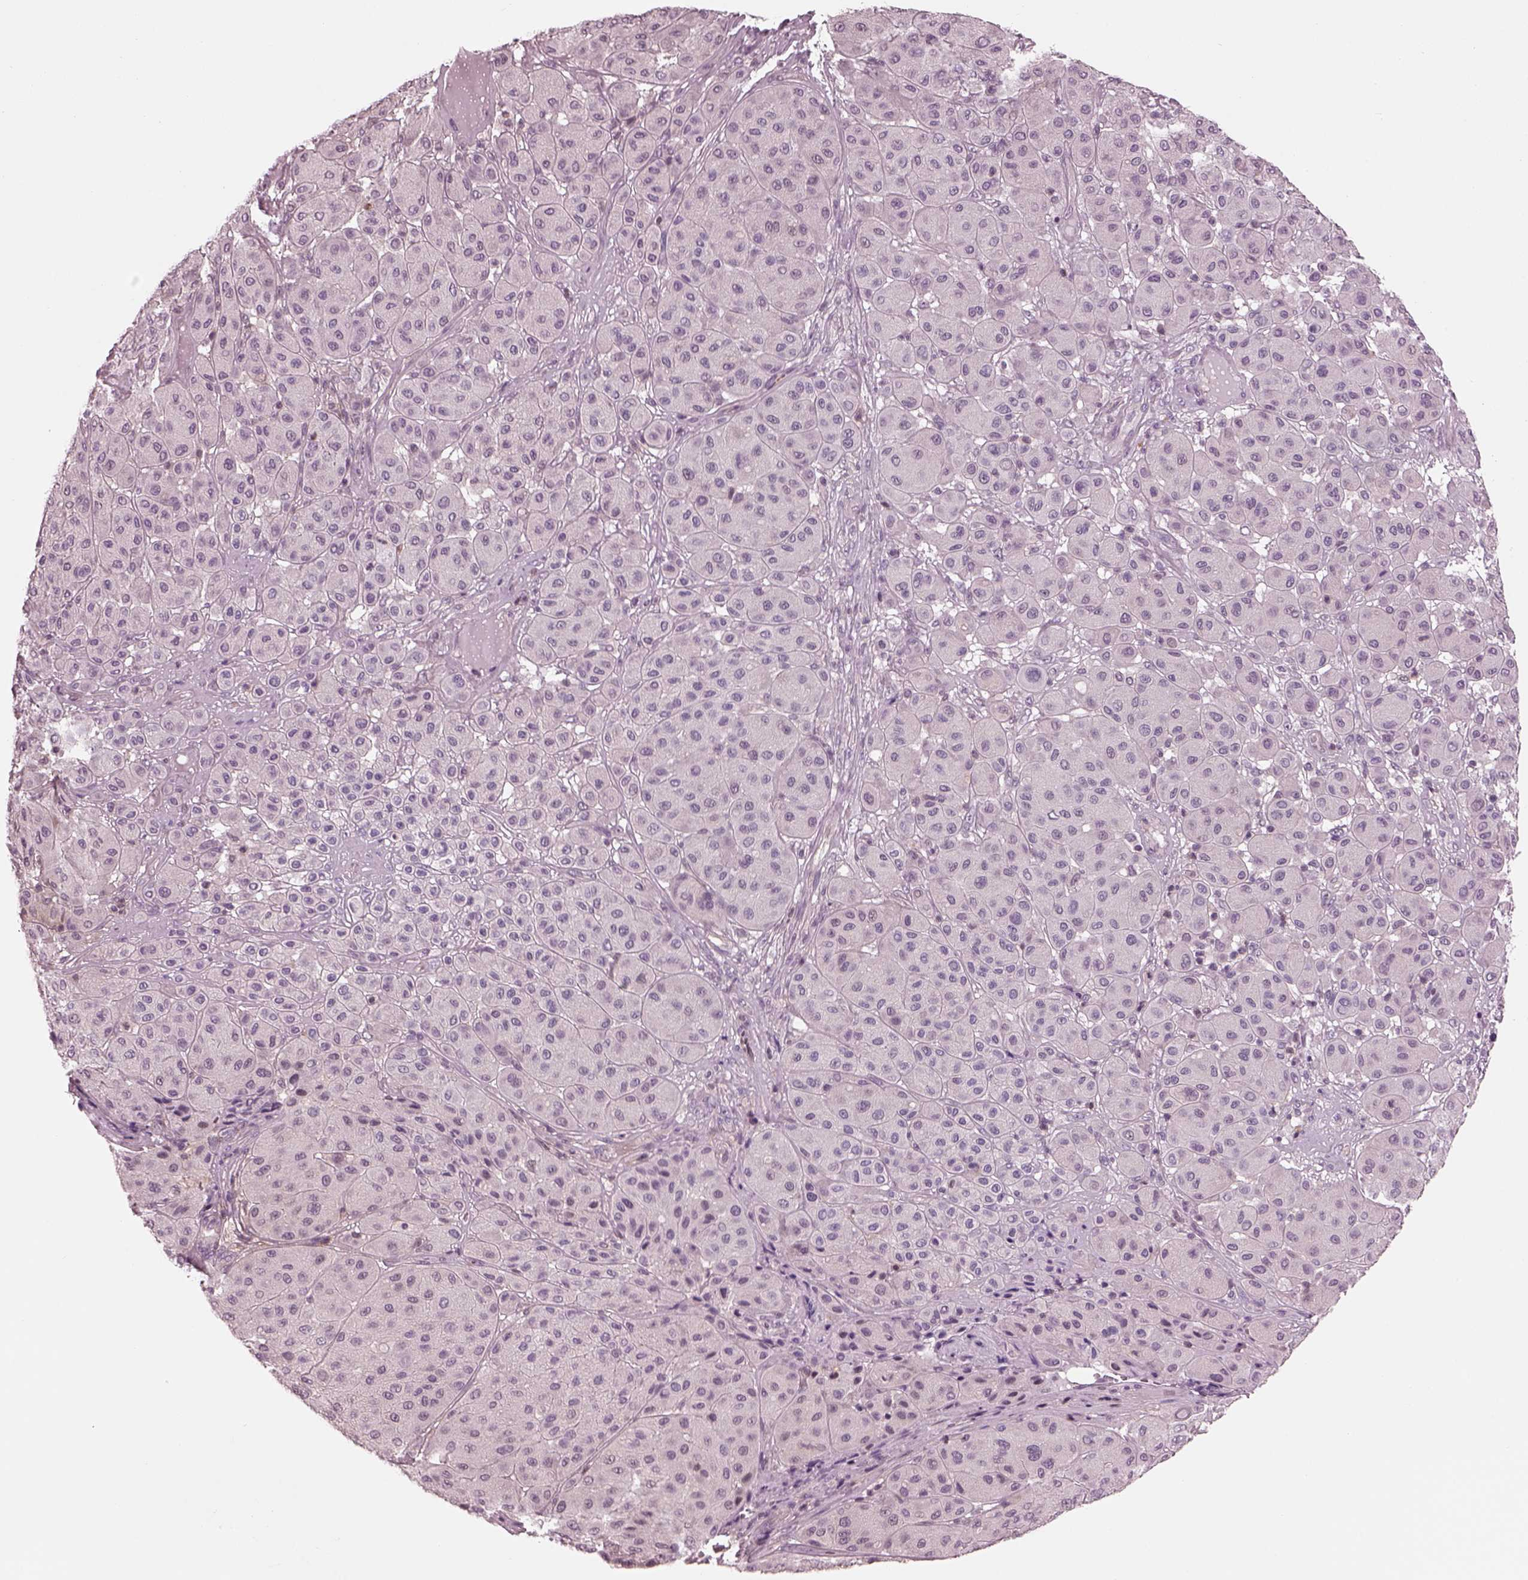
{"staining": {"intensity": "negative", "quantity": "none", "location": "none"}, "tissue": "melanoma", "cell_type": "Tumor cells", "image_type": "cancer", "snomed": [{"axis": "morphology", "description": "Malignant melanoma, Metastatic site"}, {"axis": "topography", "description": "Smooth muscle"}], "caption": "This micrograph is of melanoma stained with immunohistochemistry to label a protein in brown with the nuclei are counter-stained blue. There is no positivity in tumor cells.", "gene": "BFSP1", "patient": {"sex": "male", "age": 41}}